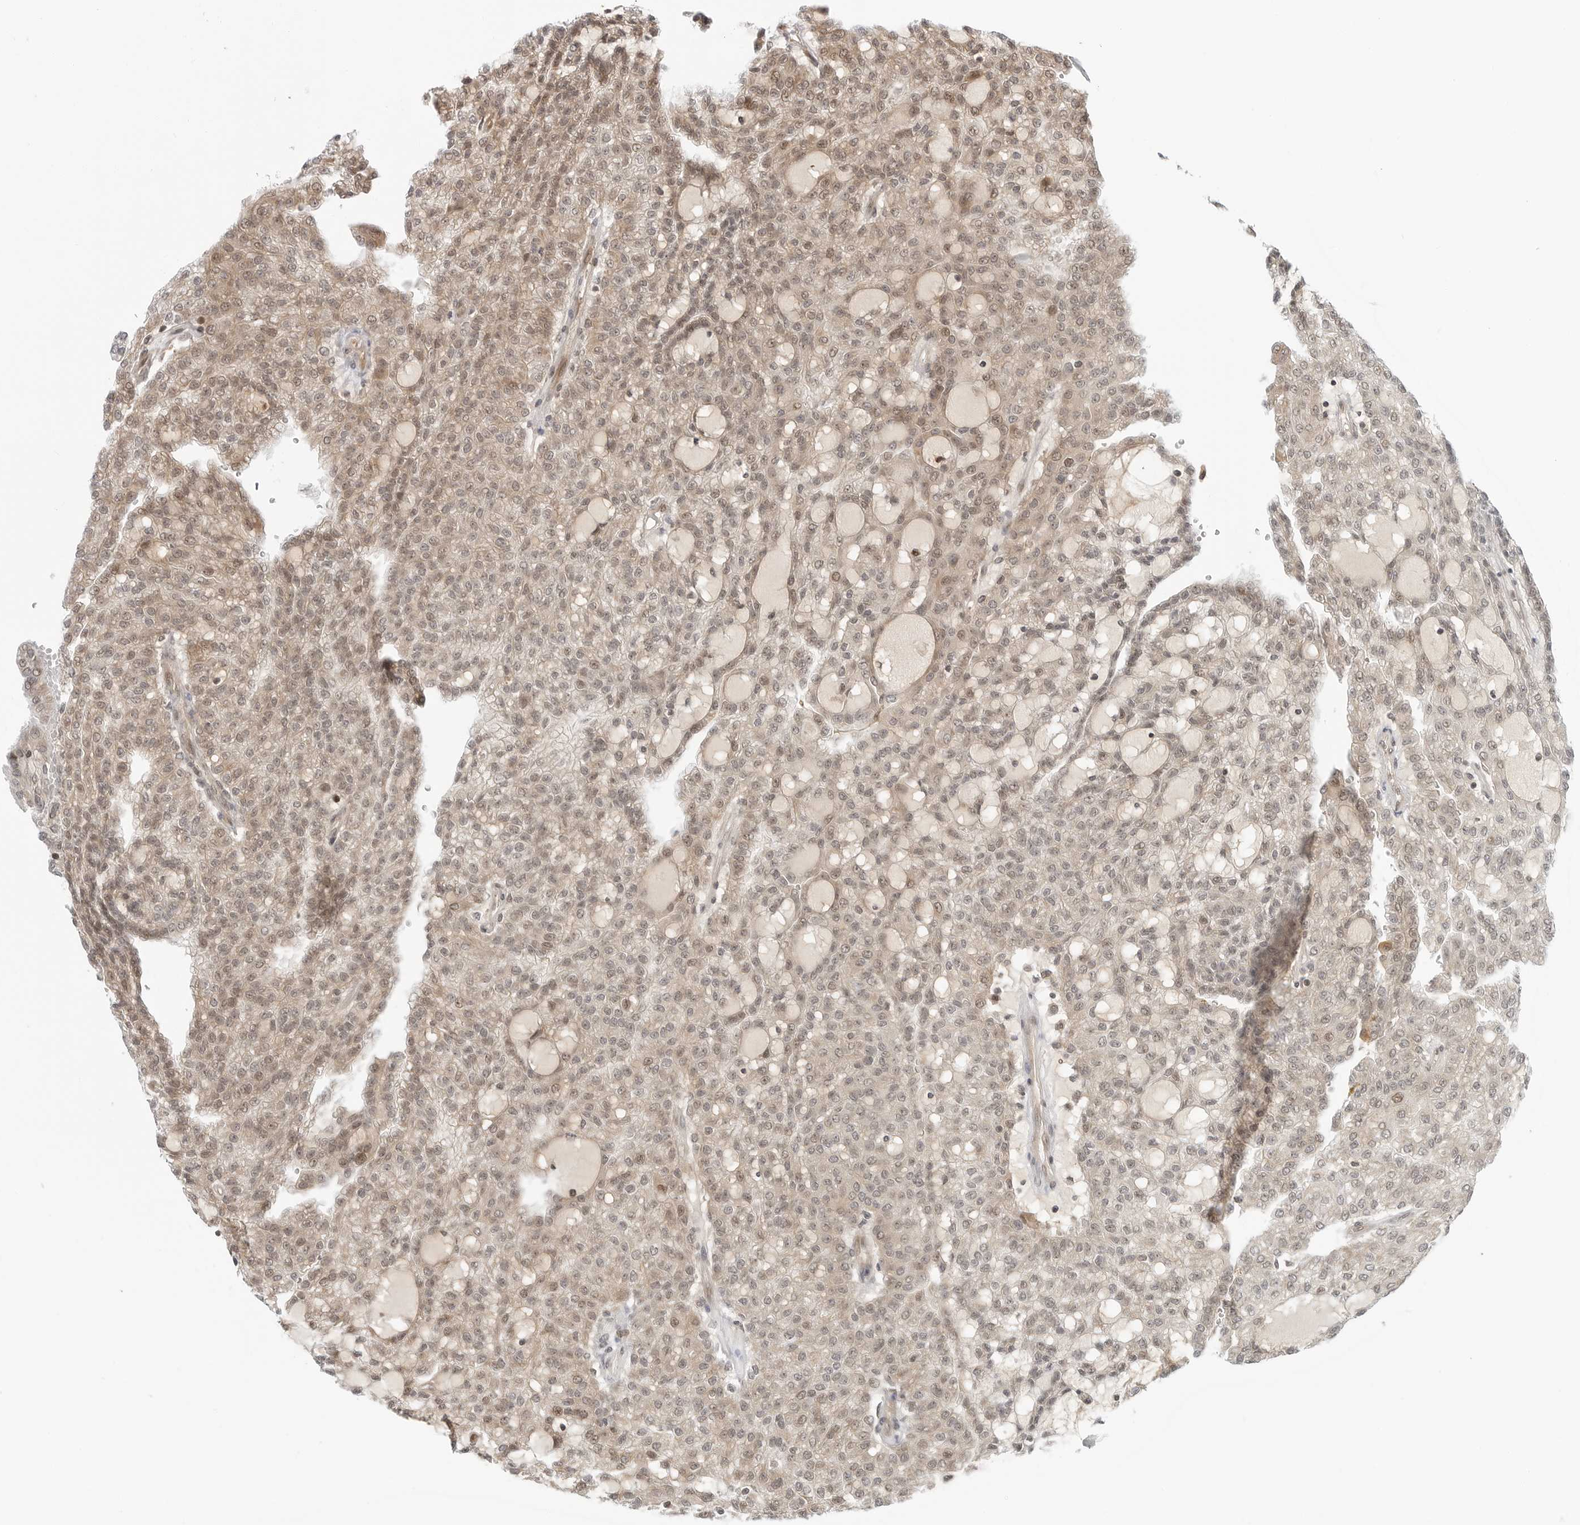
{"staining": {"intensity": "weak", "quantity": ">75%", "location": "cytoplasmic/membranous,nuclear"}, "tissue": "renal cancer", "cell_type": "Tumor cells", "image_type": "cancer", "snomed": [{"axis": "morphology", "description": "Adenocarcinoma, NOS"}, {"axis": "topography", "description": "Kidney"}], "caption": "High-magnification brightfield microscopy of renal cancer stained with DAB (brown) and counterstained with hematoxylin (blue). tumor cells exhibit weak cytoplasmic/membranous and nuclear staining is identified in approximately>75% of cells. (IHC, brightfield microscopy, high magnification).", "gene": "TIPRL", "patient": {"sex": "male", "age": 63}}